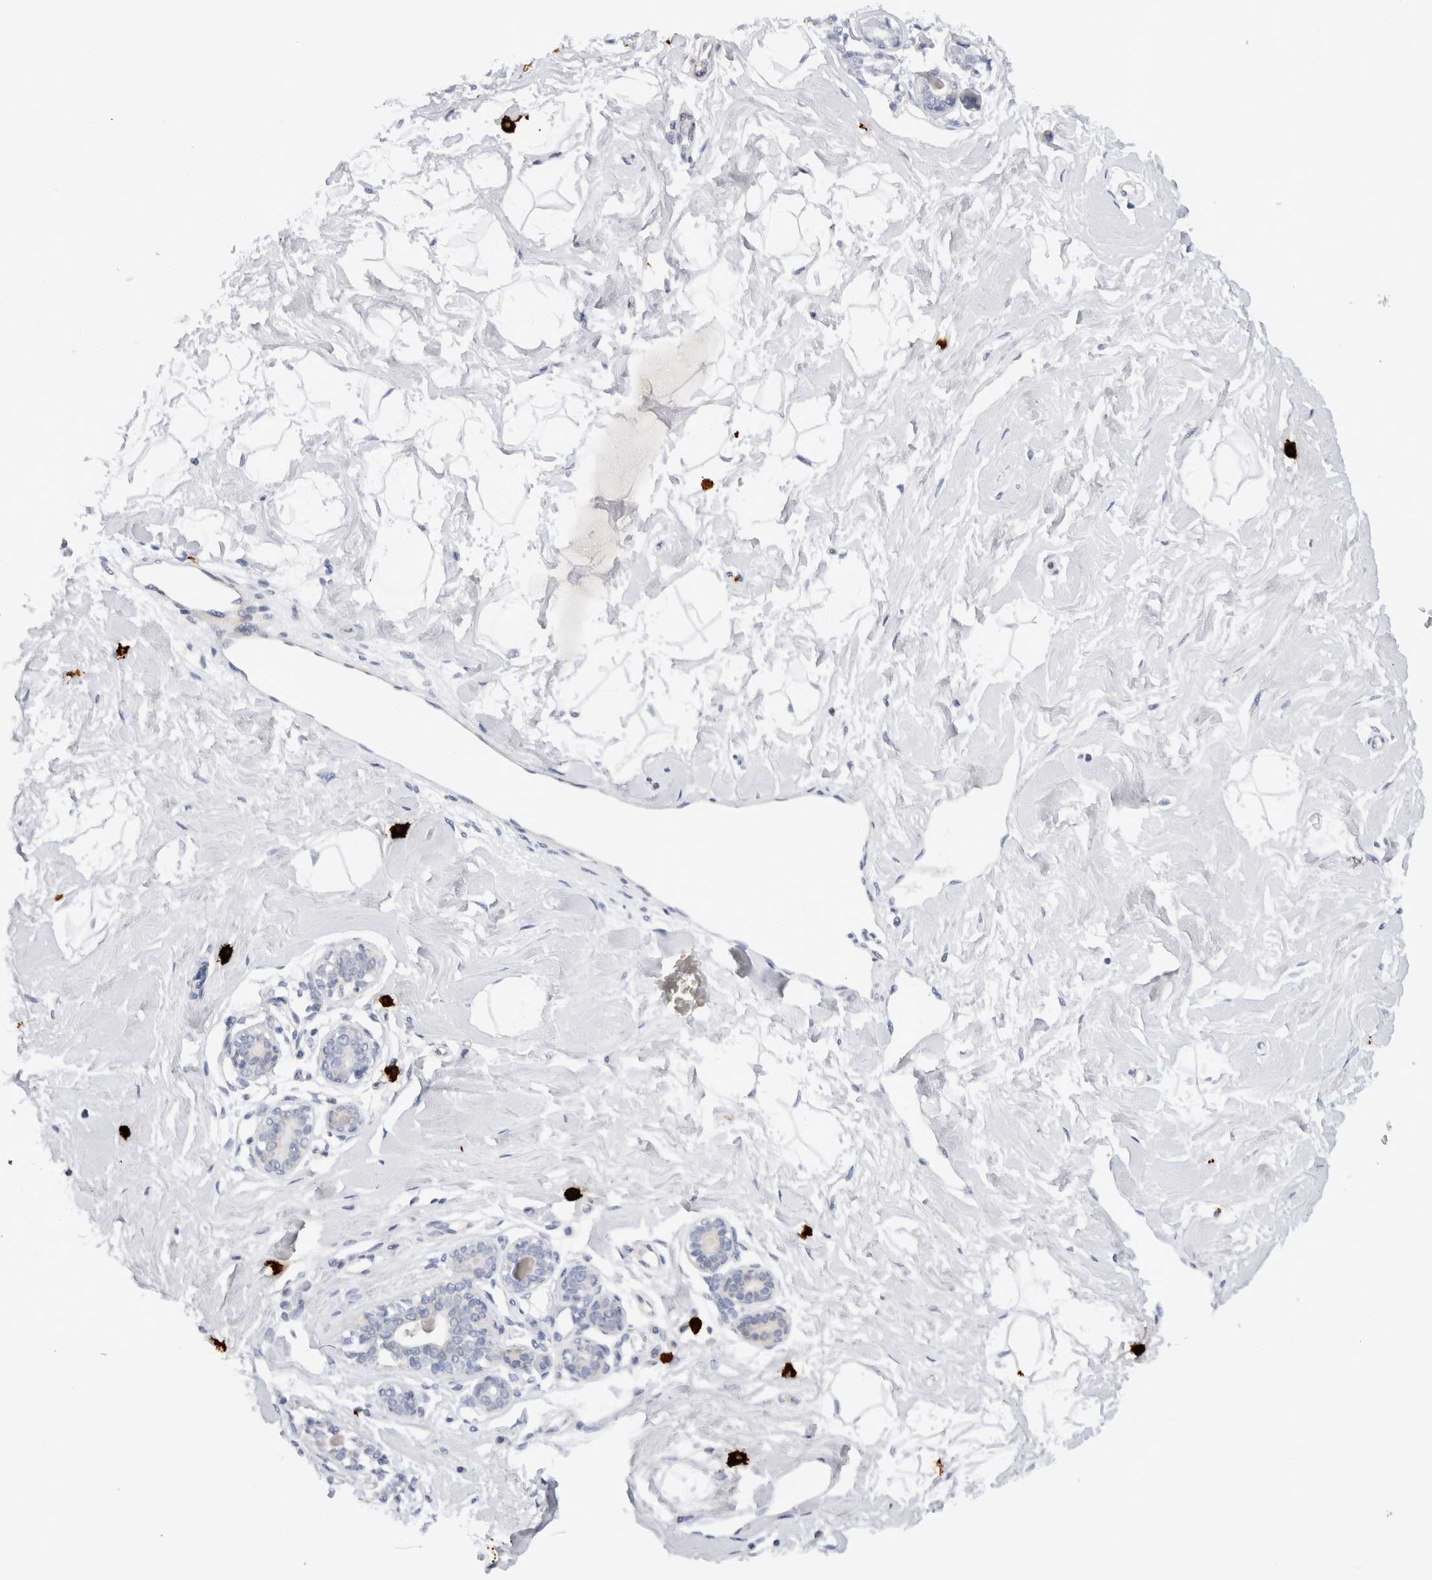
{"staining": {"intensity": "negative", "quantity": "none", "location": "none"}, "tissue": "breast", "cell_type": "Adipocytes", "image_type": "normal", "snomed": [{"axis": "morphology", "description": "Normal tissue, NOS"}, {"axis": "morphology", "description": "Adenoma, NOS"}, {"axis": "topography", "description": "Breast"}], "caption": "A photomicrograph of breast stained for a protein demonstrates no brown staining in adipocytes. Brightfield microscopy of immunohistochemistry (IHC) stained with DAB (3,3'-diaminobenzidine) (brown) and hematoxylin (blue), captured at high magnification.", "gene": "SPINK2", "patient": {"sex": "female", "age": 23}}